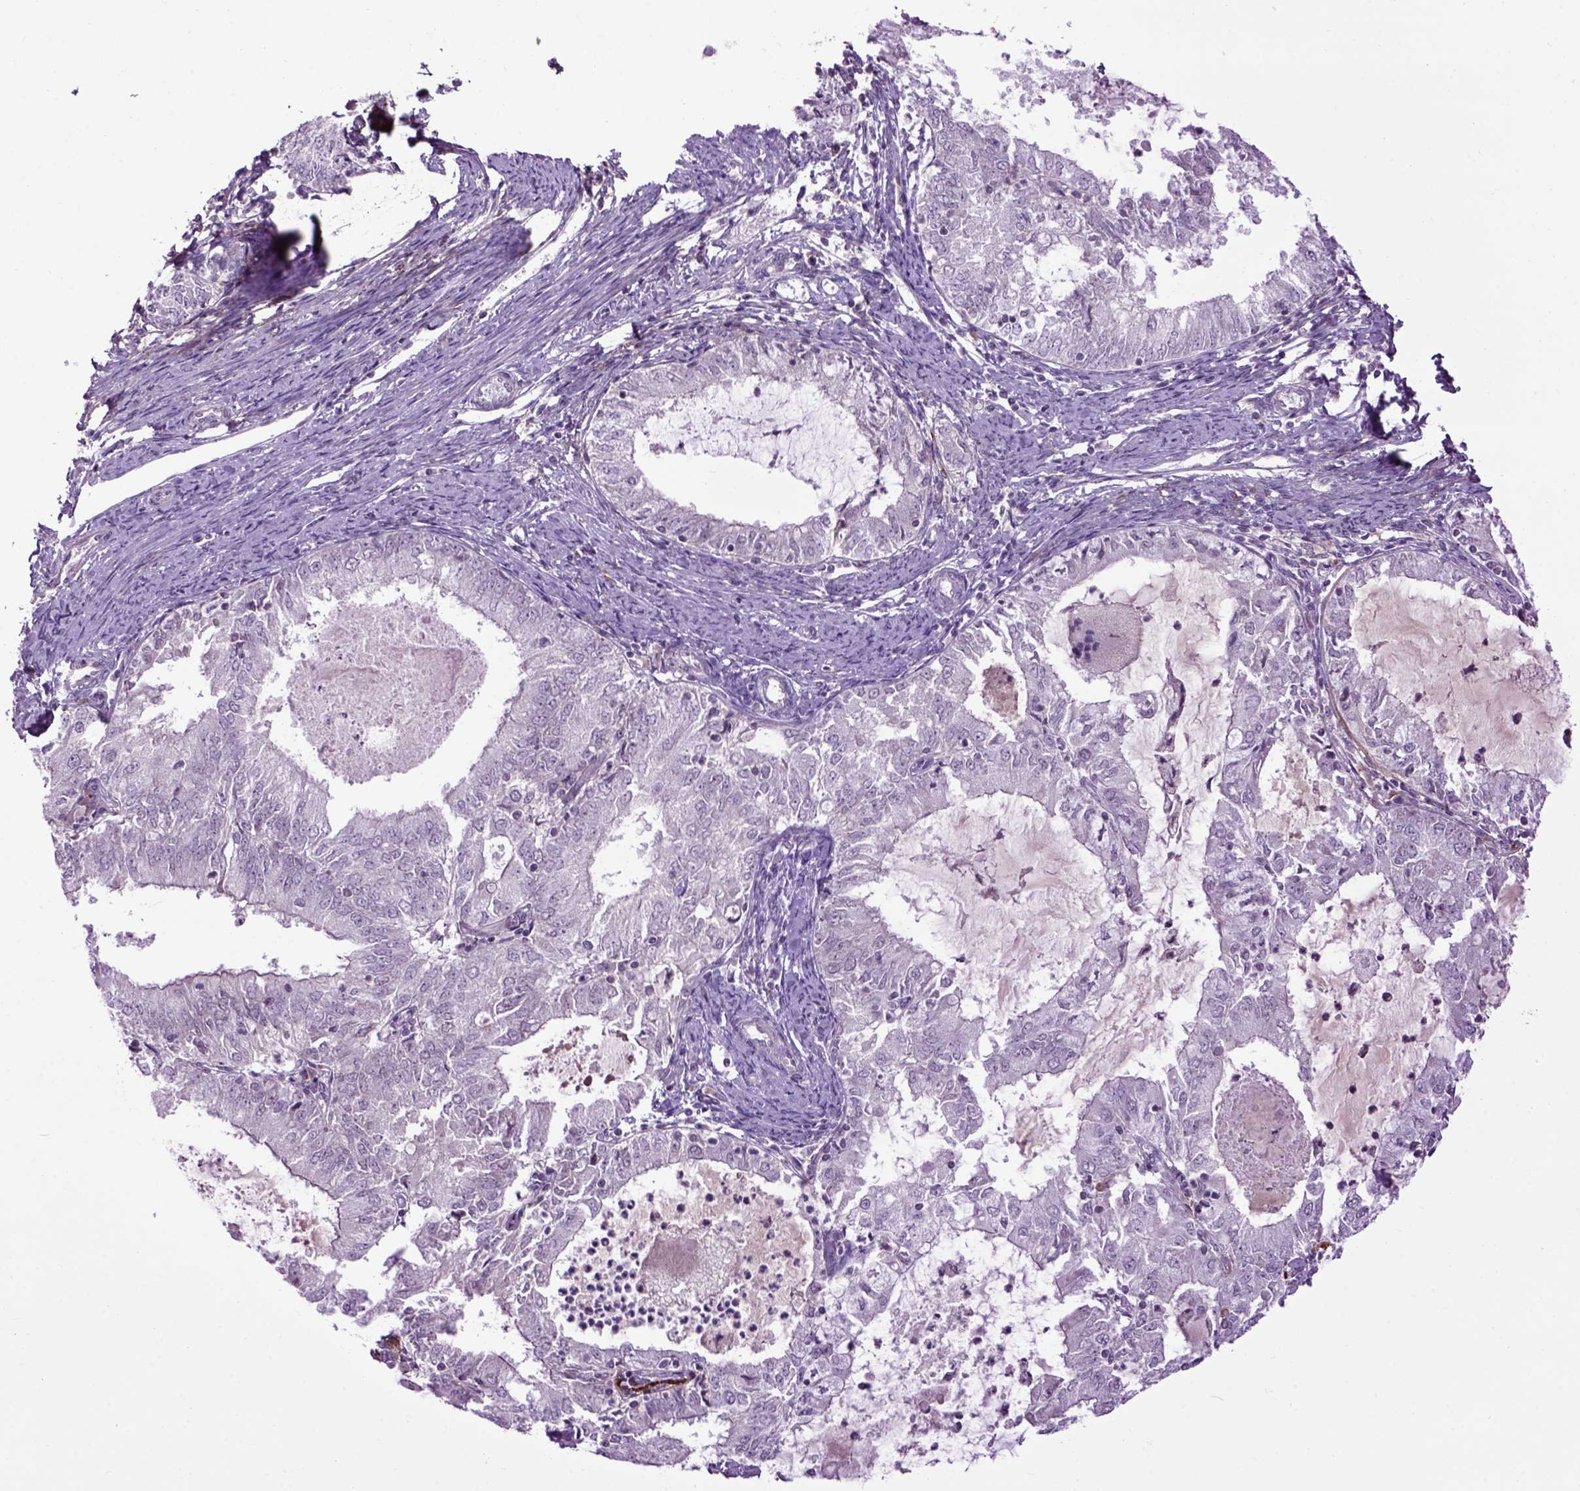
{"staining": {"intensity": "negative", "quantity": "none", "location": "none"}, "tissue": "endometrial cancer", "cell_type": "Tumor cells", "image_type": "cancer", "snomed": [{"axis": "morphology", "description": "Adenocarcinoma, NOS"}, {"axis": "topography", "description": "Endometrium"}], "caption": "A high-resolution photomicrograph shows immunohistochemistry staining of adenocarcinoma (endometrial), which reveals no significant expression in tumor cells. The staining was performed using DAB (3,3'-diaminobenzidine) to visualize the protein expression in brown, while the nuclei were stained in blue with hematoxylin (Magnification: 20x).", "gene": "EMILIN3", "patient": {"sex": "female", "age": 57}}